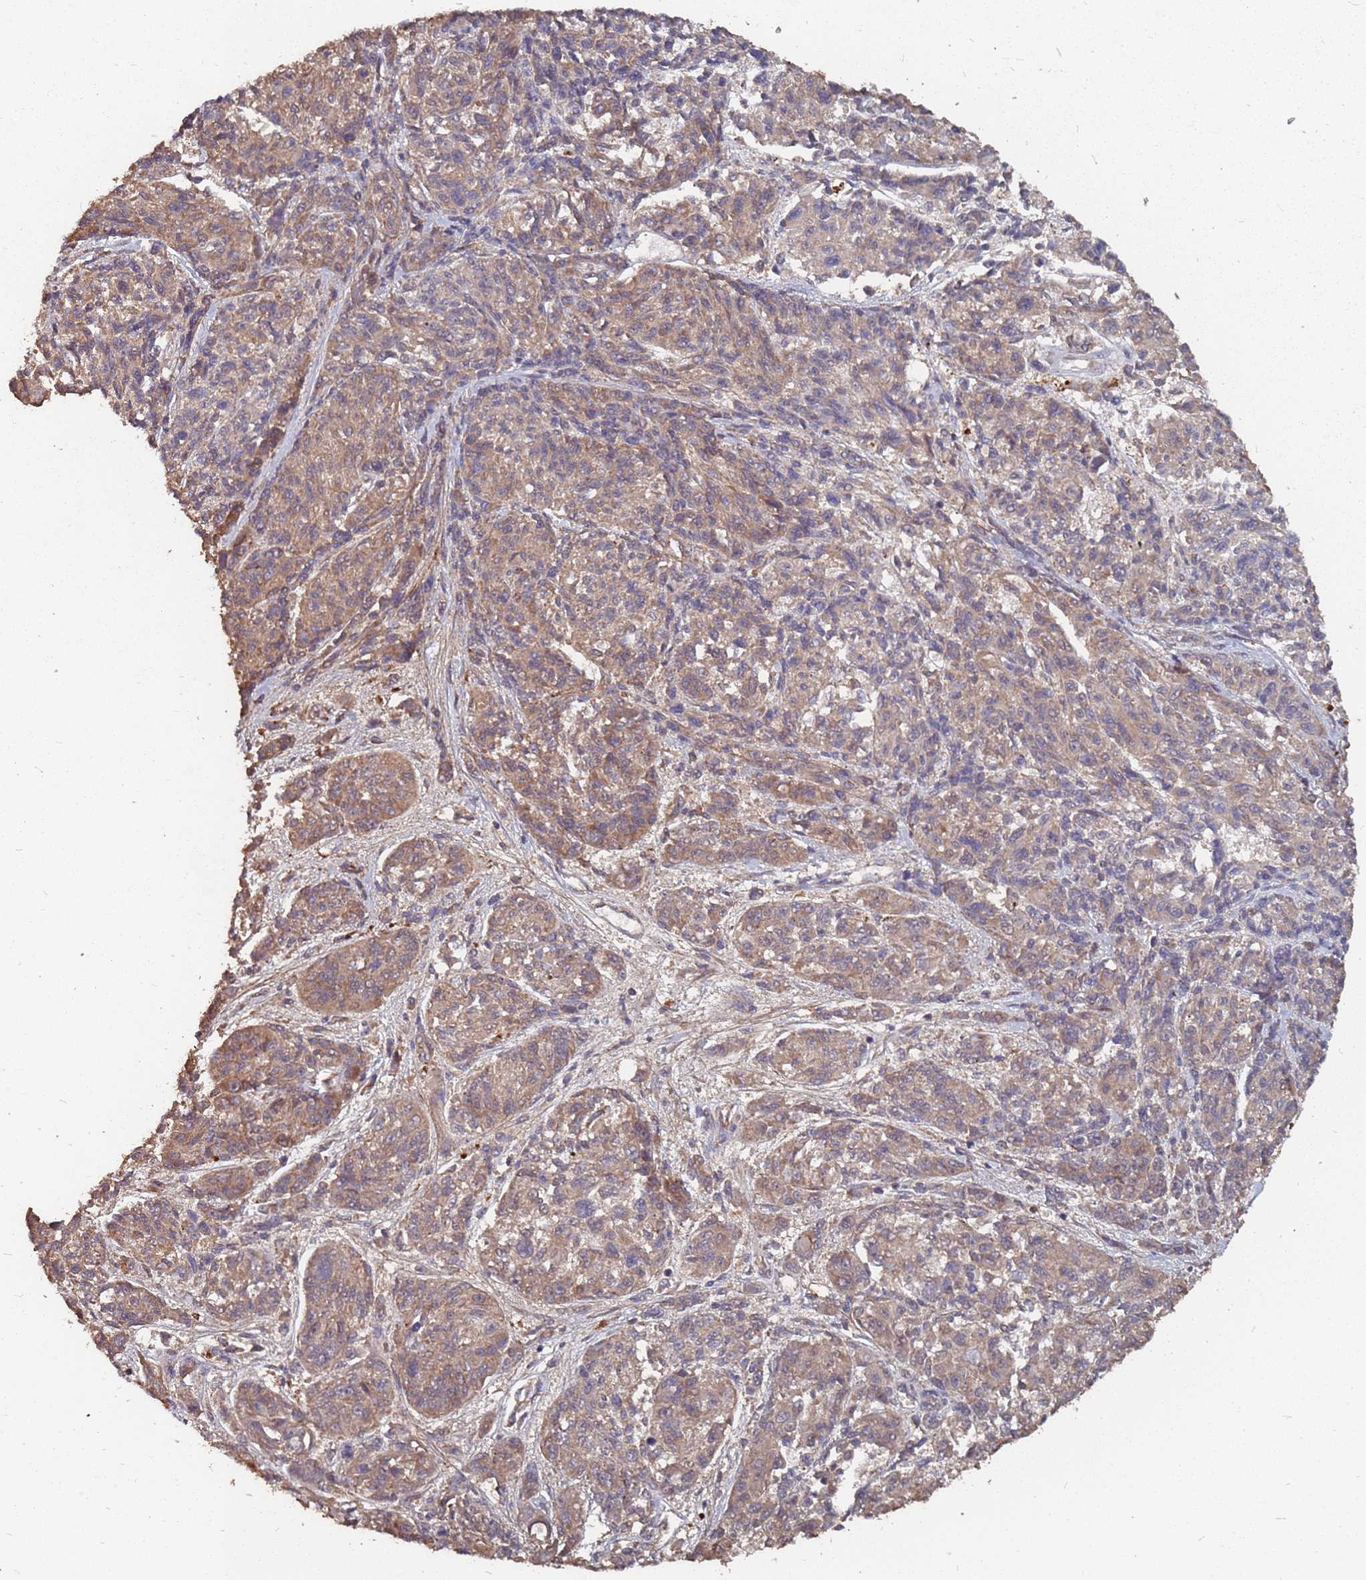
{"staining": {"intensity": "moderate", "quantity": ">75%", "location": "cytoplasmic/membranous"}, "tissue": "melanoma", "cell_type": "Tumor cells", "image_type": "cancer", "snomed": [{"axis": "morphology", "description": "Malignant melanoma, NOS"}, {"axis": "topography", "description": "Skin"}], "caption": "This micrograph demonstrates IHC staining of melanoma, with medium moderate cytoplasmic/membranous staining in approximately >75% of tumor cells.", "gene": "PRORP", "patient": {"sex": "male", "age": 53}}